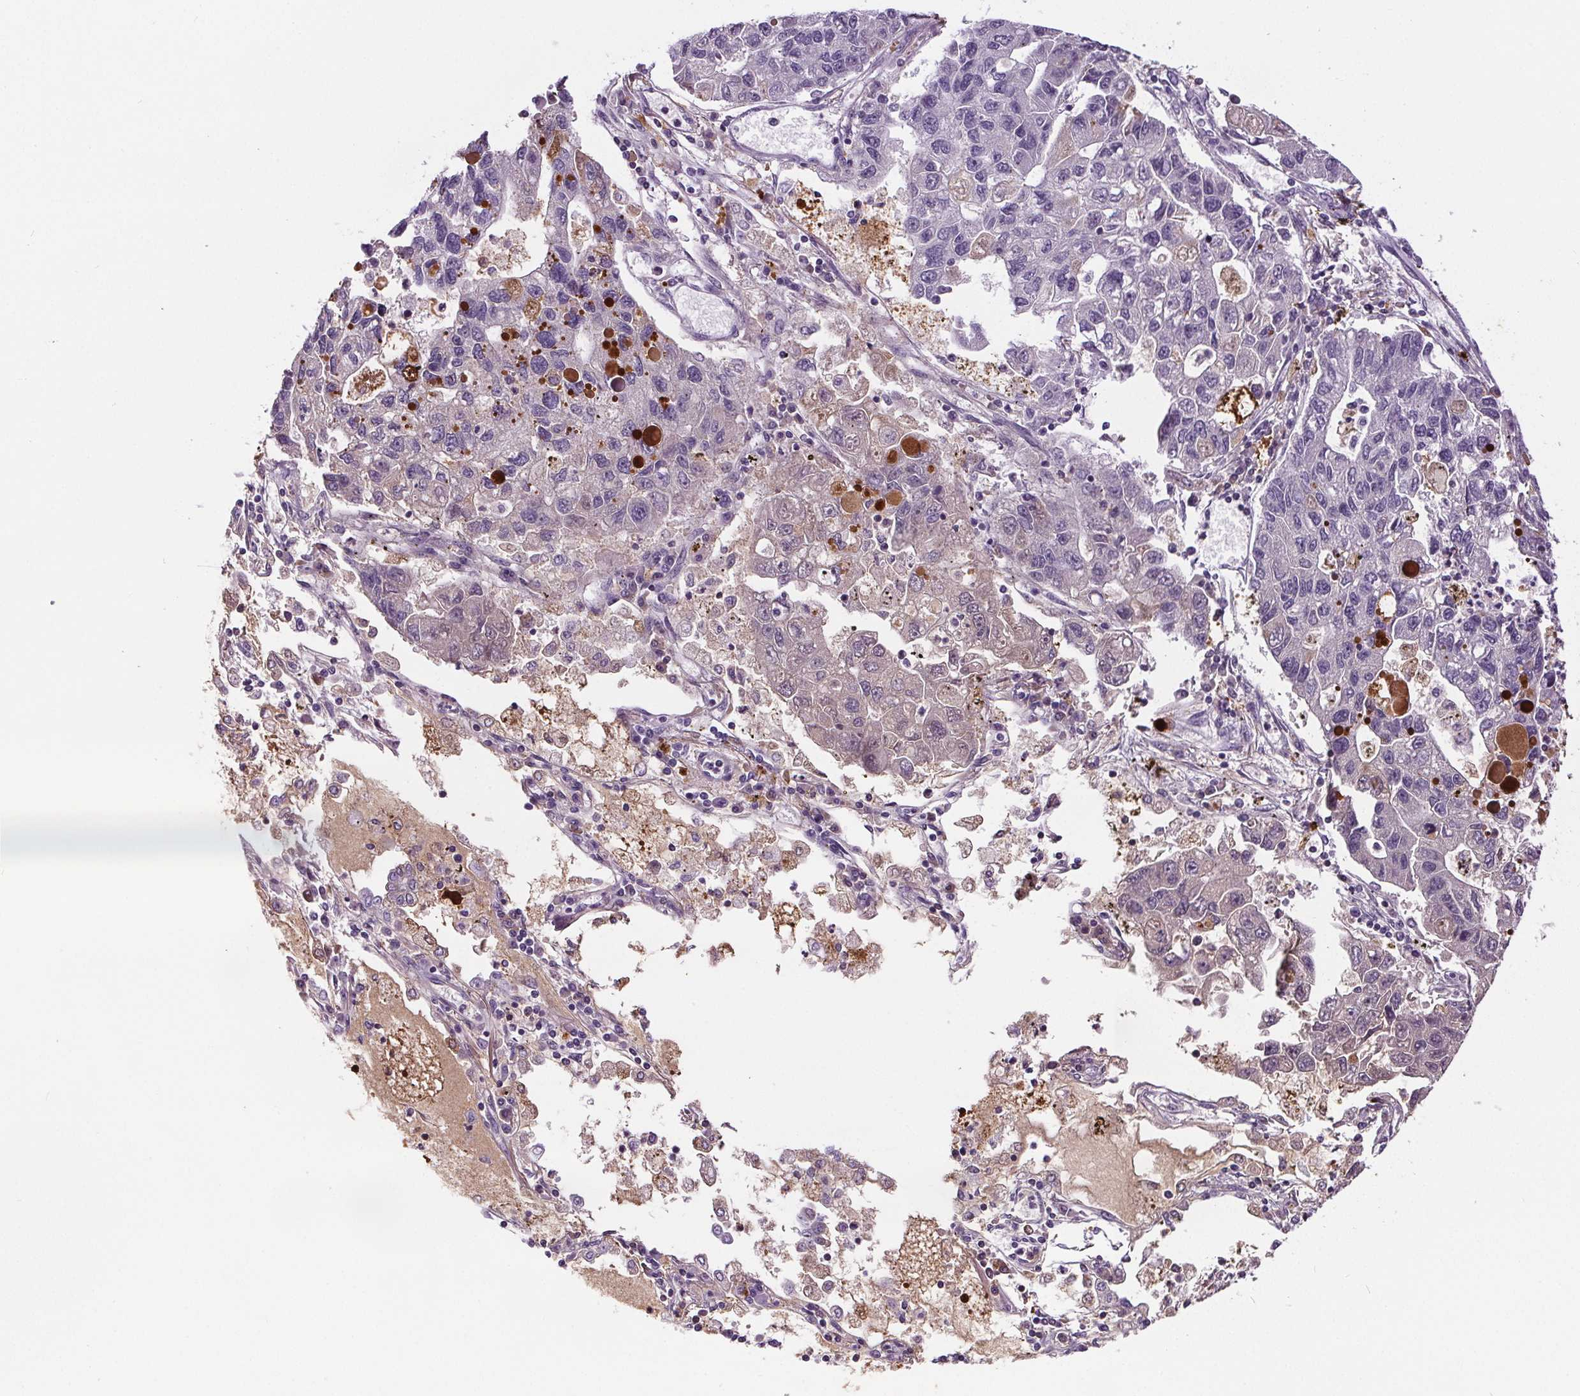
{"staining": {"intensity": "weak", "quantity": "<25%", "location": "cytoplasmic/membranous"}, "tissue": "lung cancer", "cell_type": "Tumor cells", "image_type": "cancer", "snomed": [{"axis": "morphology", "description": "Adenocarcinoma, NOS"}, {"axis": "topography", "description": "Bronchus"}, {"axis": "topography", "description": "Lung"}], "caption": "IHC of lung adenocarcinoma shows no staining in tumor cells.", "gene": "CD5L", "patient": {"sex": "female", "age": 51}}